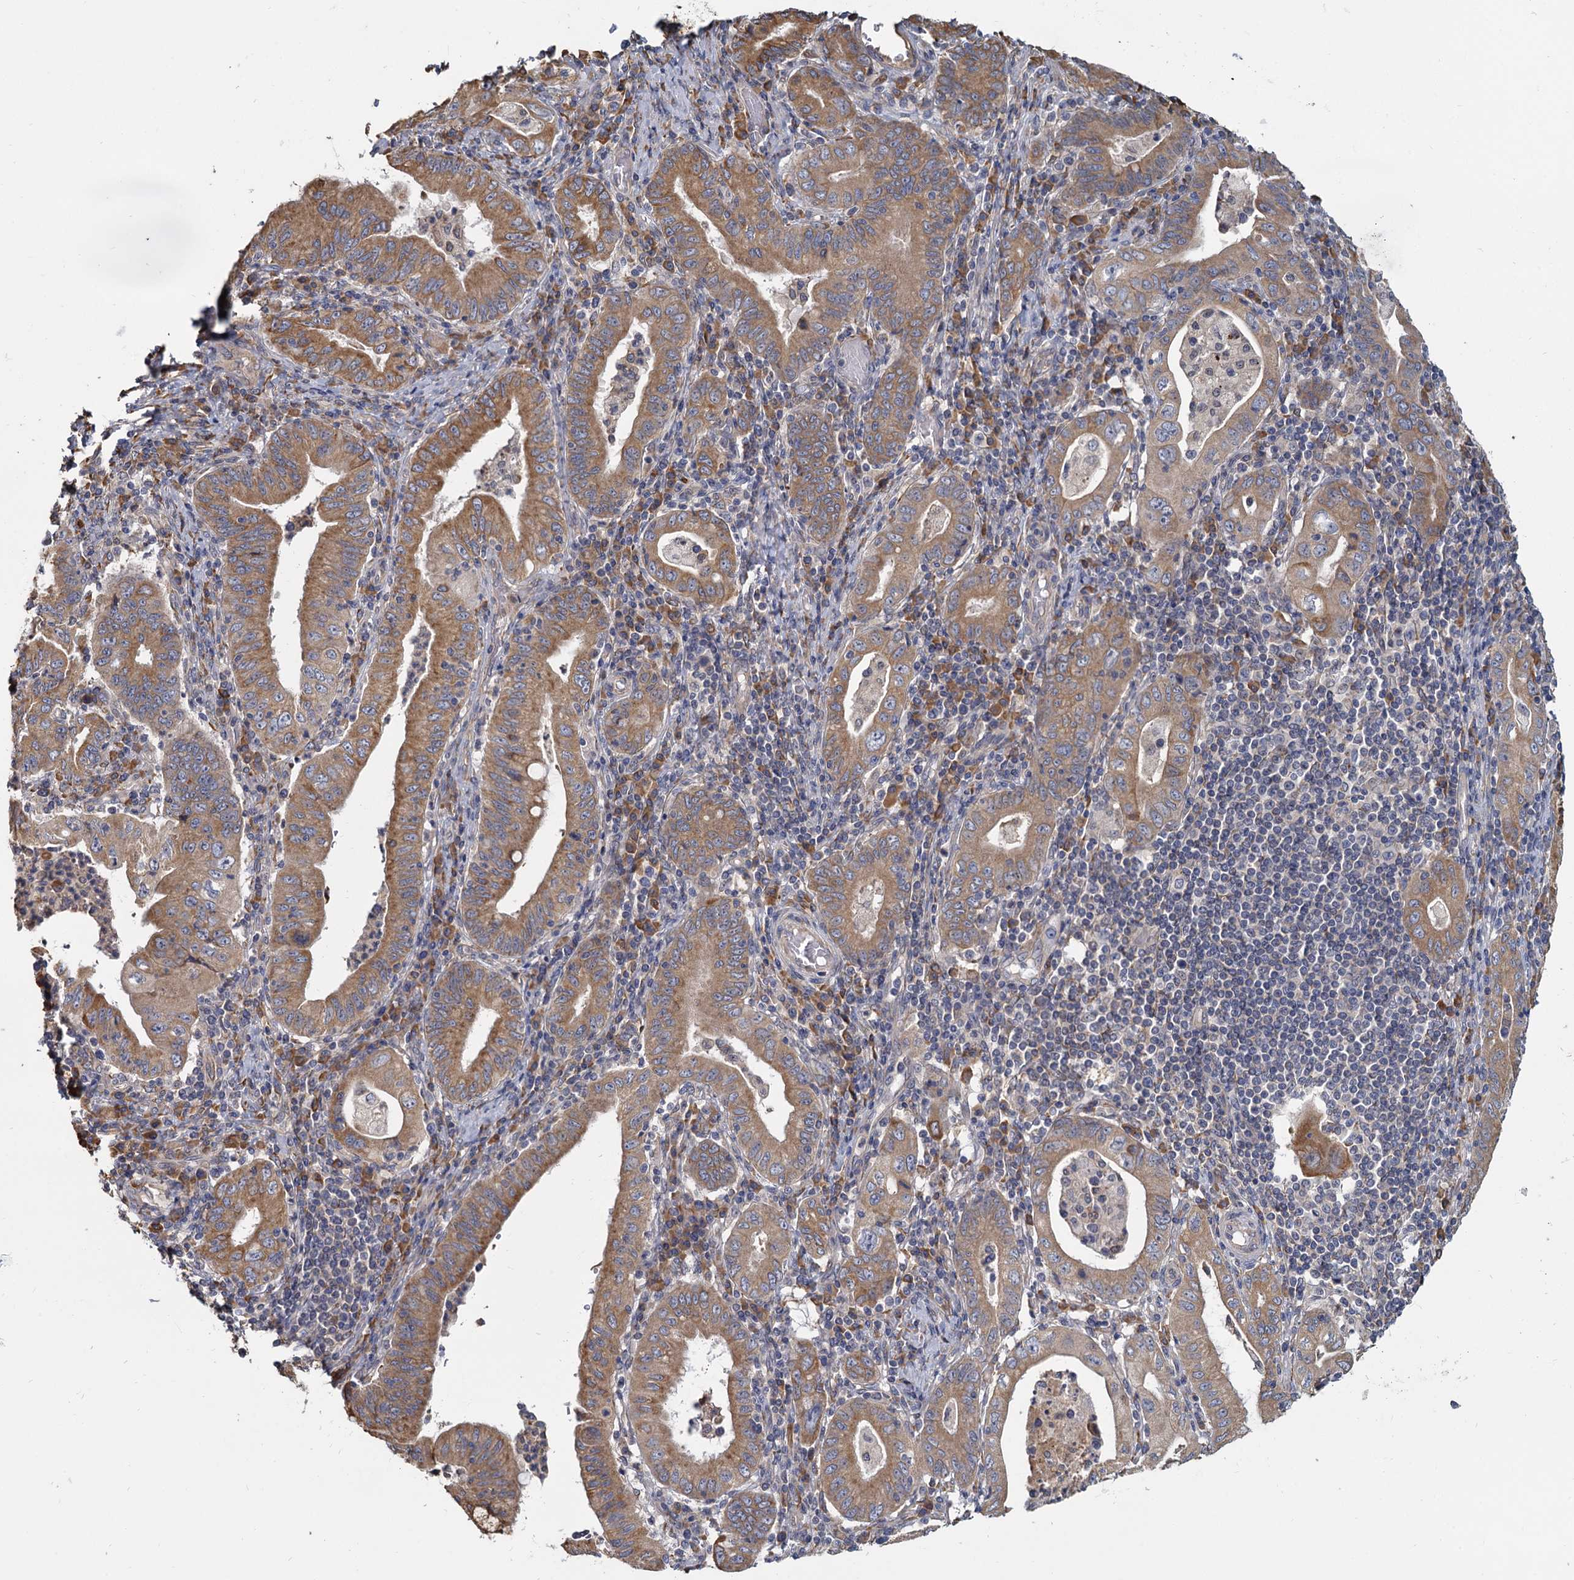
{"staining": {"intensity": "moderate", "quantity": ">75%", "location": "cytoplasmic/membranous"}, "tissue": "stomach cancer", "cell_type": "Tumor cells", "image_type": "cancer", "snomed": [{"axis": "morphology", "description": "Normal tissue, NOS"}, {"axis": "morphology", "description": "Adenocarcinoma, NOS"}, {"axis": "topography", "description": "Esophagus"}, {"axis": "topography", "description": "Stomach, upper"}, {"axis": "topography", "description": "Peripheral nerve tissue"}], "caption": "A high-resolution photomicrograph shows immunohistochemistry staining of stomach cancer, which displays moderate cytoplasmic/membranous expression in about >75% of tumor cells. (DAB = brown stain, brightfield microscopy at high magnification).", "gene": "LRRC51", "patient": {"sex": "male", "age": 62}}